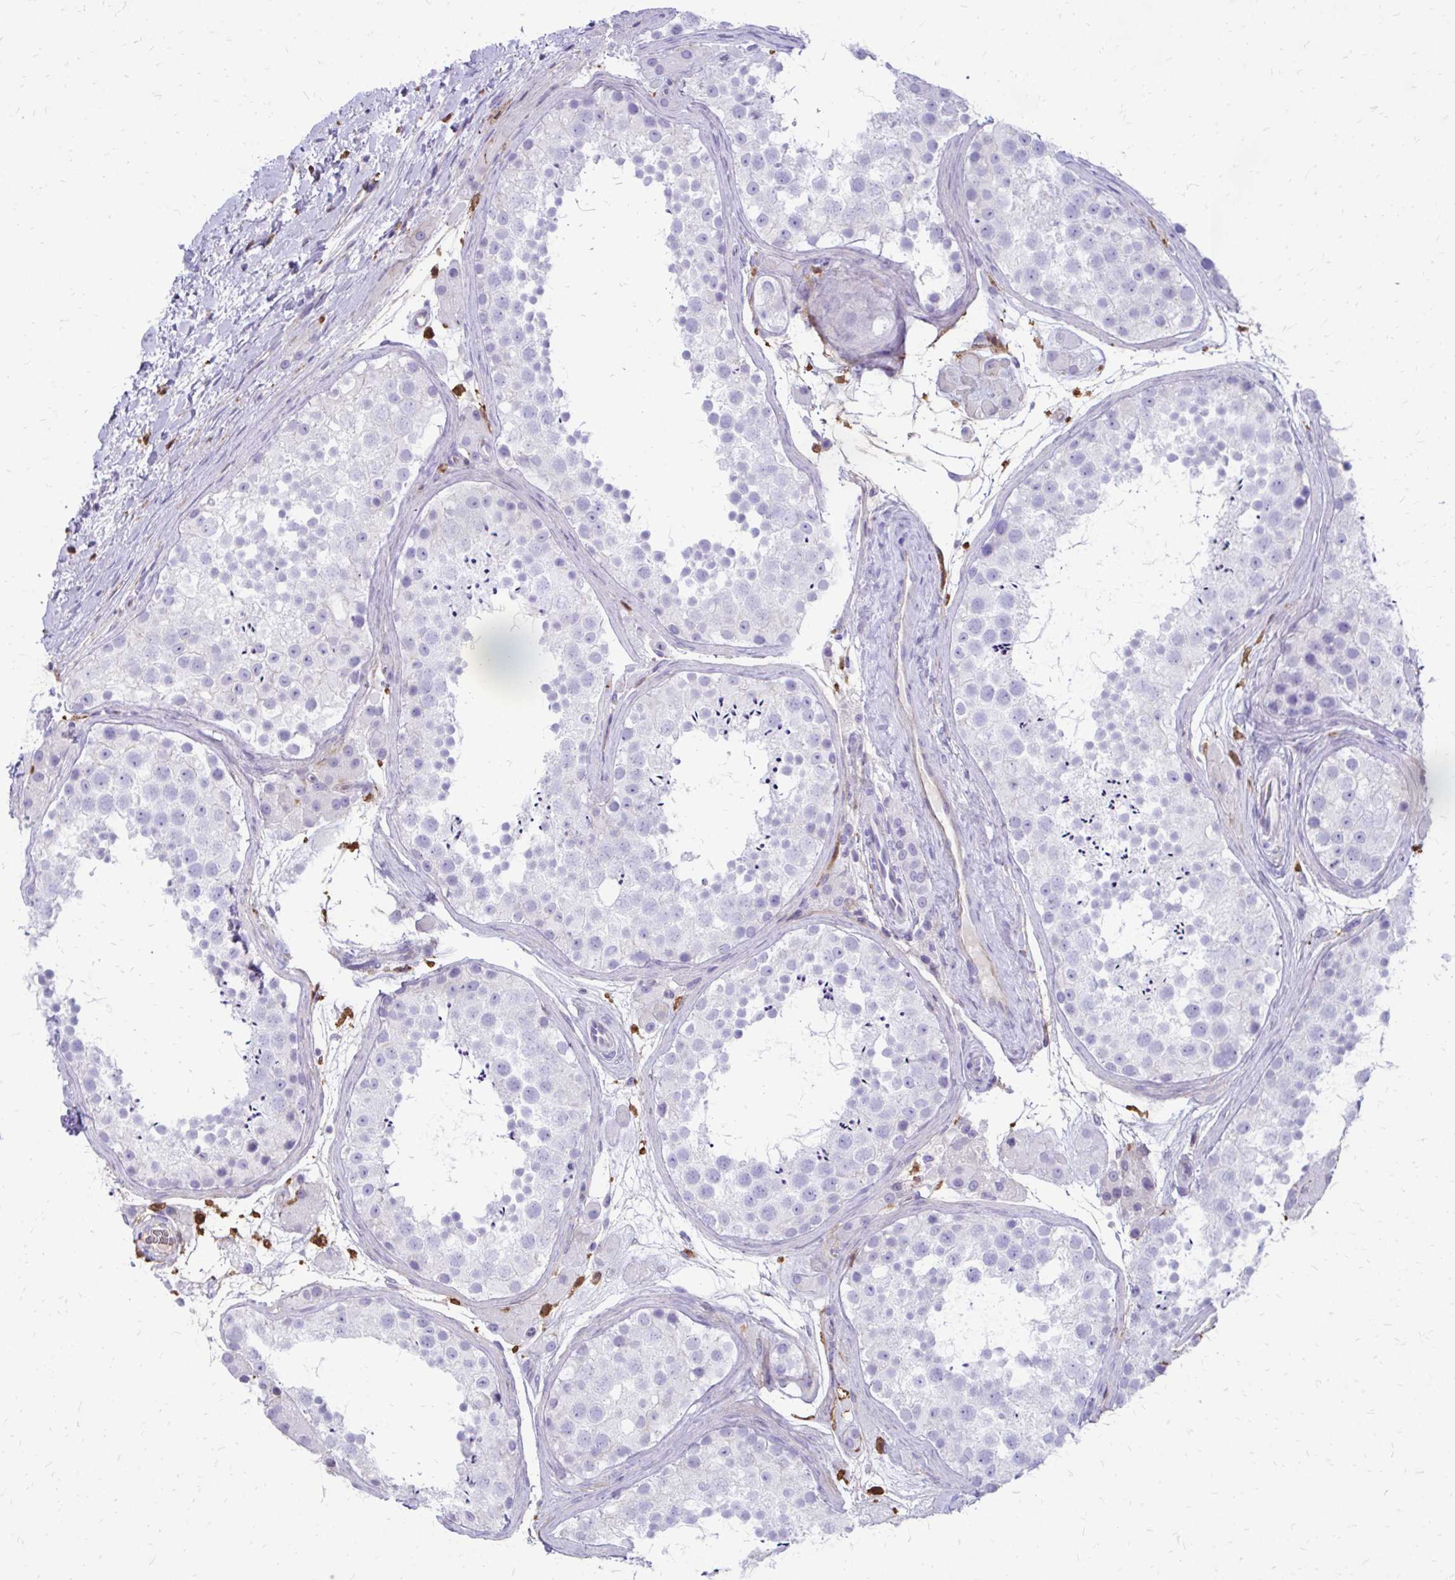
{"staining": {"intensity": "negative", "quantity": "none", "location": "none"}, "tissue": "testis", "cell_type": "Cells in seminiferous ducts", "image_type": "normal", "snomed": [{"axis": "morphology", "description": "Normal tissue, NOS"}, {"axis": "topography", "description": "Testis"}], "caption": "DAB (3,3'-diaminobenzidine) immunohistochemical staining of benign testis reveals no significant staining in cells in seminiferous ducts. (Stains: DAB immunohistochemistry with hematoxylin counter stain, Microscopy: brightfield microscopy at high magnification).", "gene": "SIGLEC11", "patient": {"sex": "male", "age": 41}}